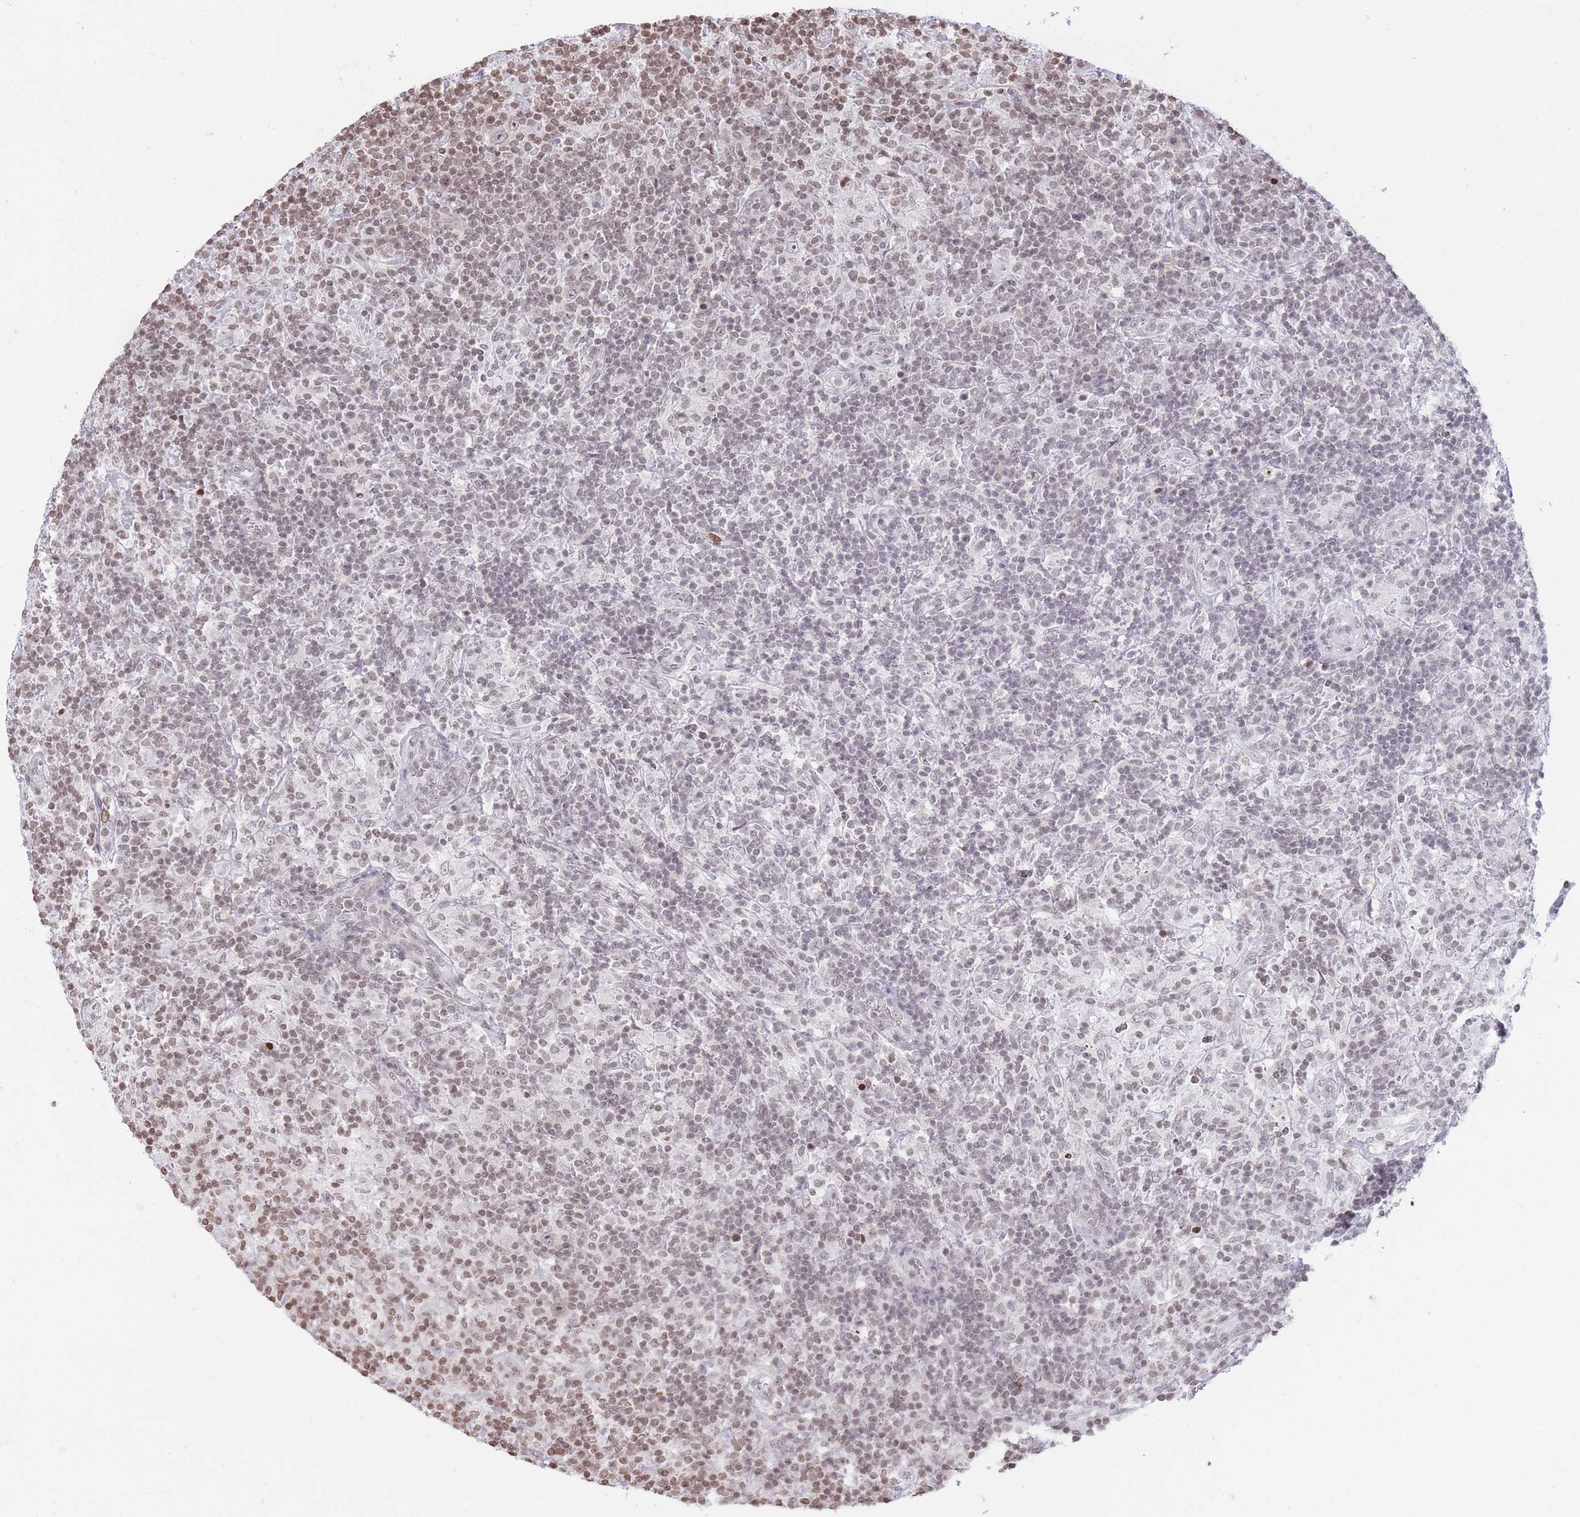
{"staining": {"intensity": "weak", "quantity": "<25%", "location": "nuclear"}, "tissue": "lymphoma", "cell_type": "Tumor cells", "image_type": "cancer", "snomed": [{"axis": "morphology", "description": "Hodgkin's disease, NOS"}, {"axis": "topography", "description": "Lymph node"}], "caption": "IHC micrograph of neoplastic tissue: Hodgkin's disease stained with DAB exhibits no significant protein positivity in tumor cells.", "gene": "SHISAL1", "patient": {"sex": "male", "age": 70}}